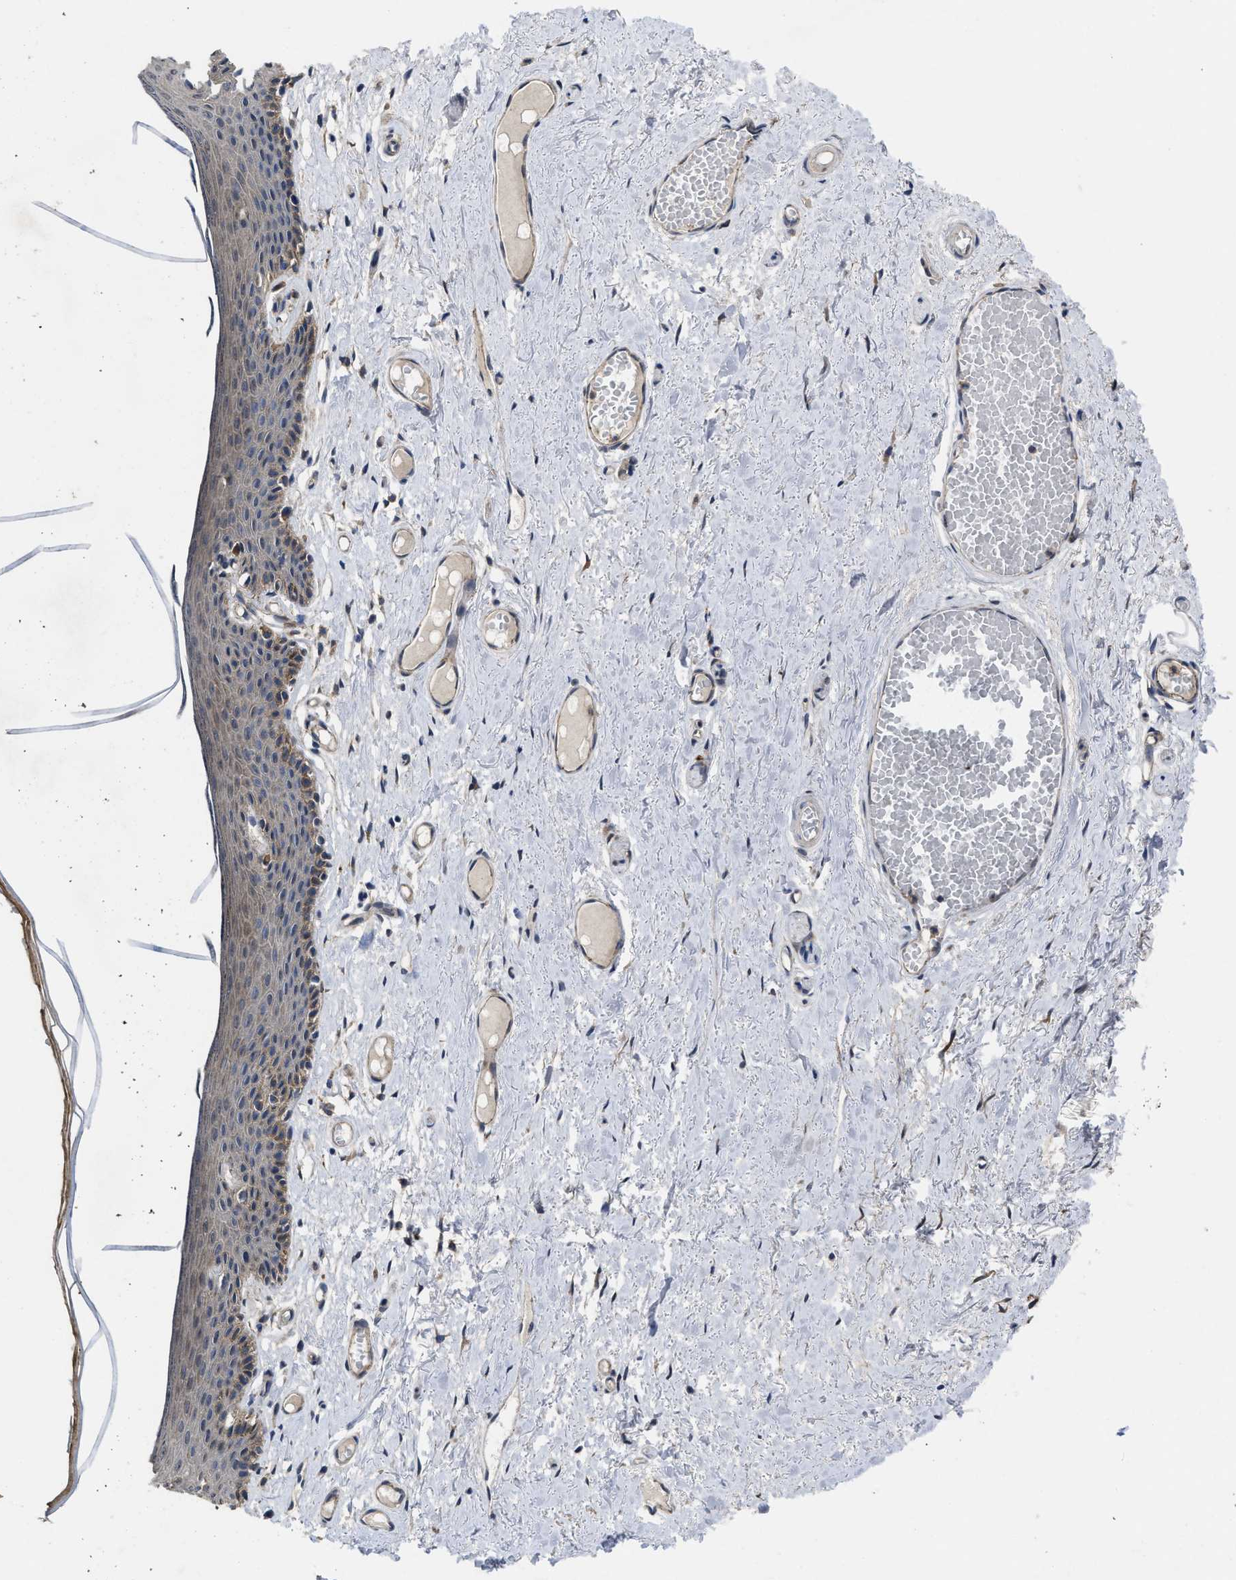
{"staining": {"intensity": "weak", "quantity": "25%-75%", "location": "cytoplasmic/membranous"}, "tissue": "skin", "cell_type": "Epidermal cells", "image_type": "normal", "snomed": [{"axis": "morphology", "description": "Normal tissue, NOS"}, {"axis": "topography", "description": "Adipose tissue"}, {"axis": "topography", "description": "Vascular tissue"}, {"axis": "topography", "description": "Anal"}, {"axis": "topography", "description": "Peripheral nerve tissue"}], "caption": "Epidermal cells display low levels of weak cytoplasmic/membranous expression in approximately 25%-75% of cells in benign human skin. (Stains: DAB (3,3'-diaminobenzidine) in brown, nuclei in blue, Microscopy: brightfield microscopy at high magnification).", "gene": "PKD2", "patient": {"sex": "female", "age": 54}}